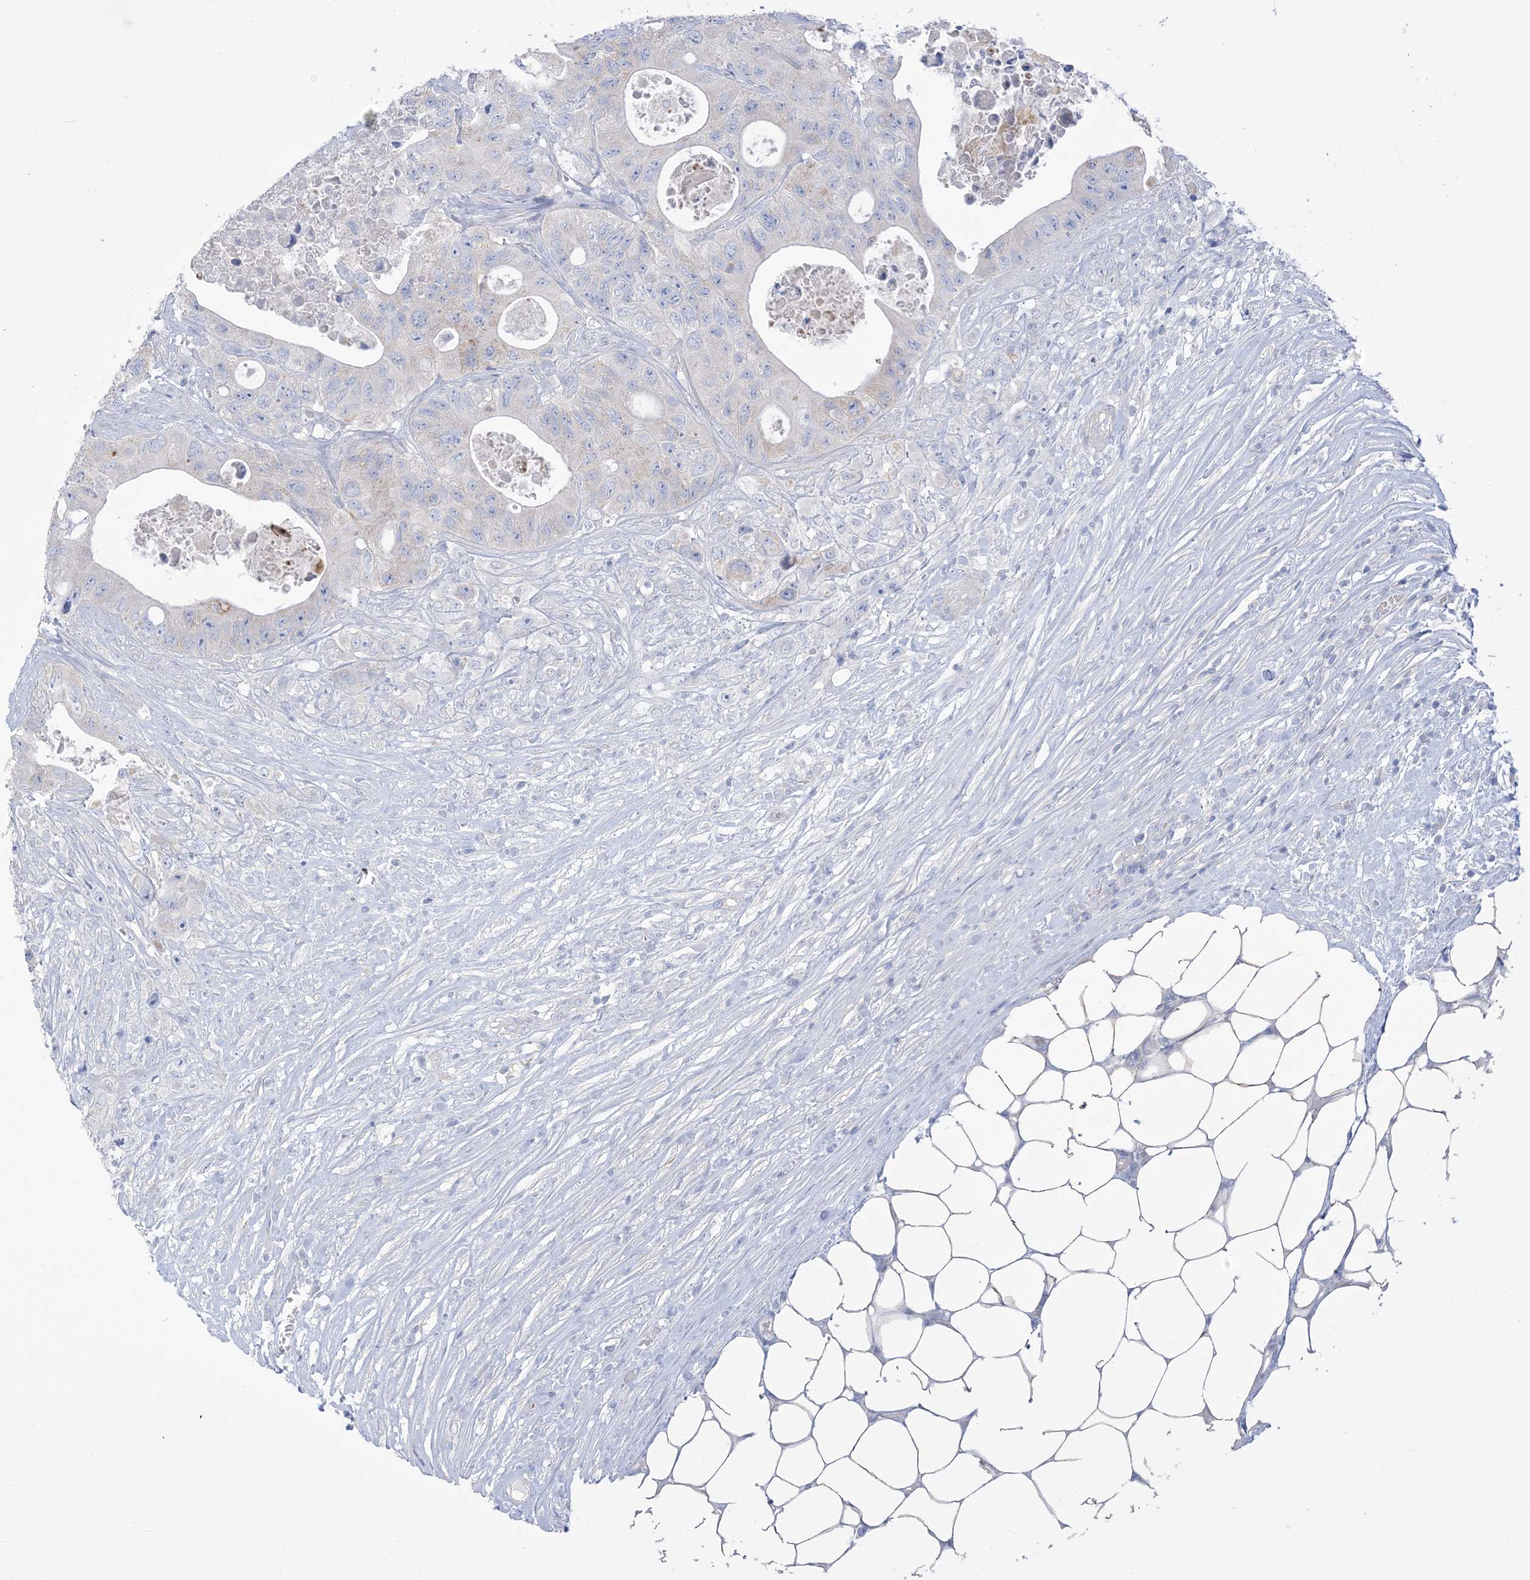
{"staining": {"intensity": "negative", "quantity": "none", "location": "none"}, "tissue": "colorectal cancer", "cell_type": "Tumor cells", "image_type": "cancer", "snomed": [{"axis": "morphology", "description": "Adenocarcinoma, NOS"}, {"axis": "topography", "description": "Colon"}], "caption": "Colorectal cancer (adenocarcinoma) stained for a protein using immunohistochemistry reveals no staining tumor cells.", "gene": "MTHFD2L", "patient": {"sex": "female", "age": 46}}